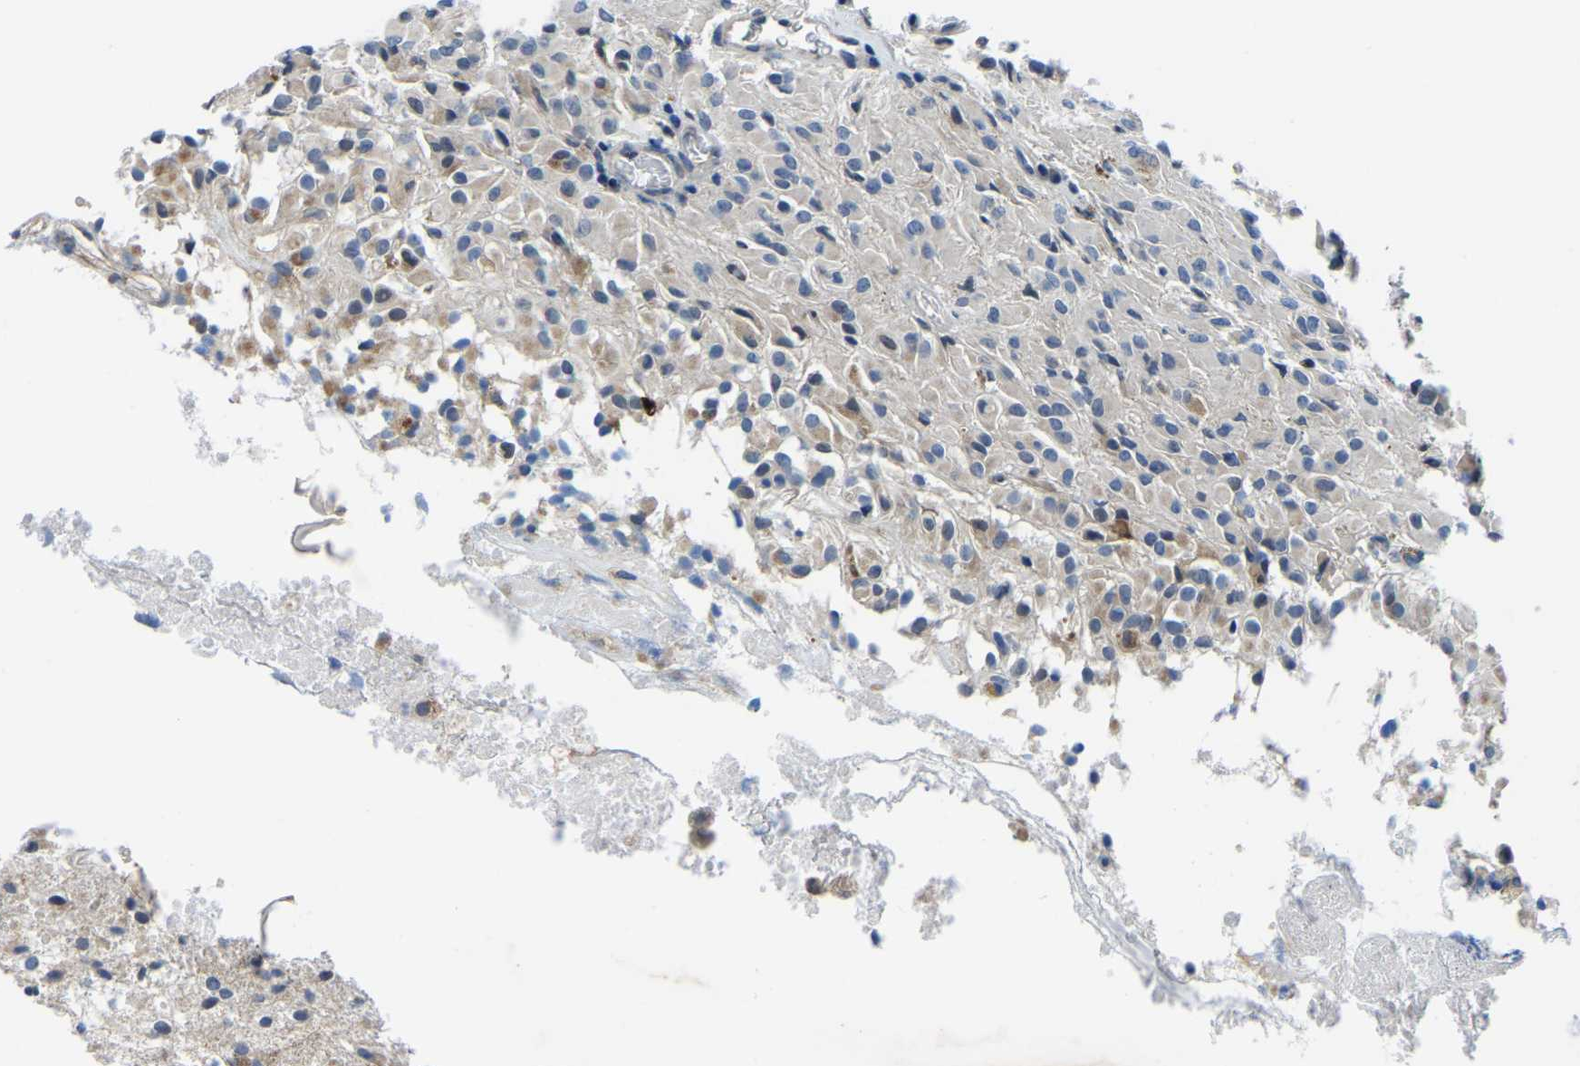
{"staining": {"intensity": "weak", "quantity": "<25%", "location": "cytoplasmic/membranous"}, "tissue": "glioma", "cell_type": "Tumor cells", "image_type": "cancer", "snomed": [{"axis": "morphology", "description": "Glioma, malignant, High grade"}, {"axis": "topography", "description": "Brain"}], "caption": "Tumor cells show no significant expression in malignant glioma (high-grade).", "gene": "LIAS", "patient": {"sex": "female", "age": 59}}